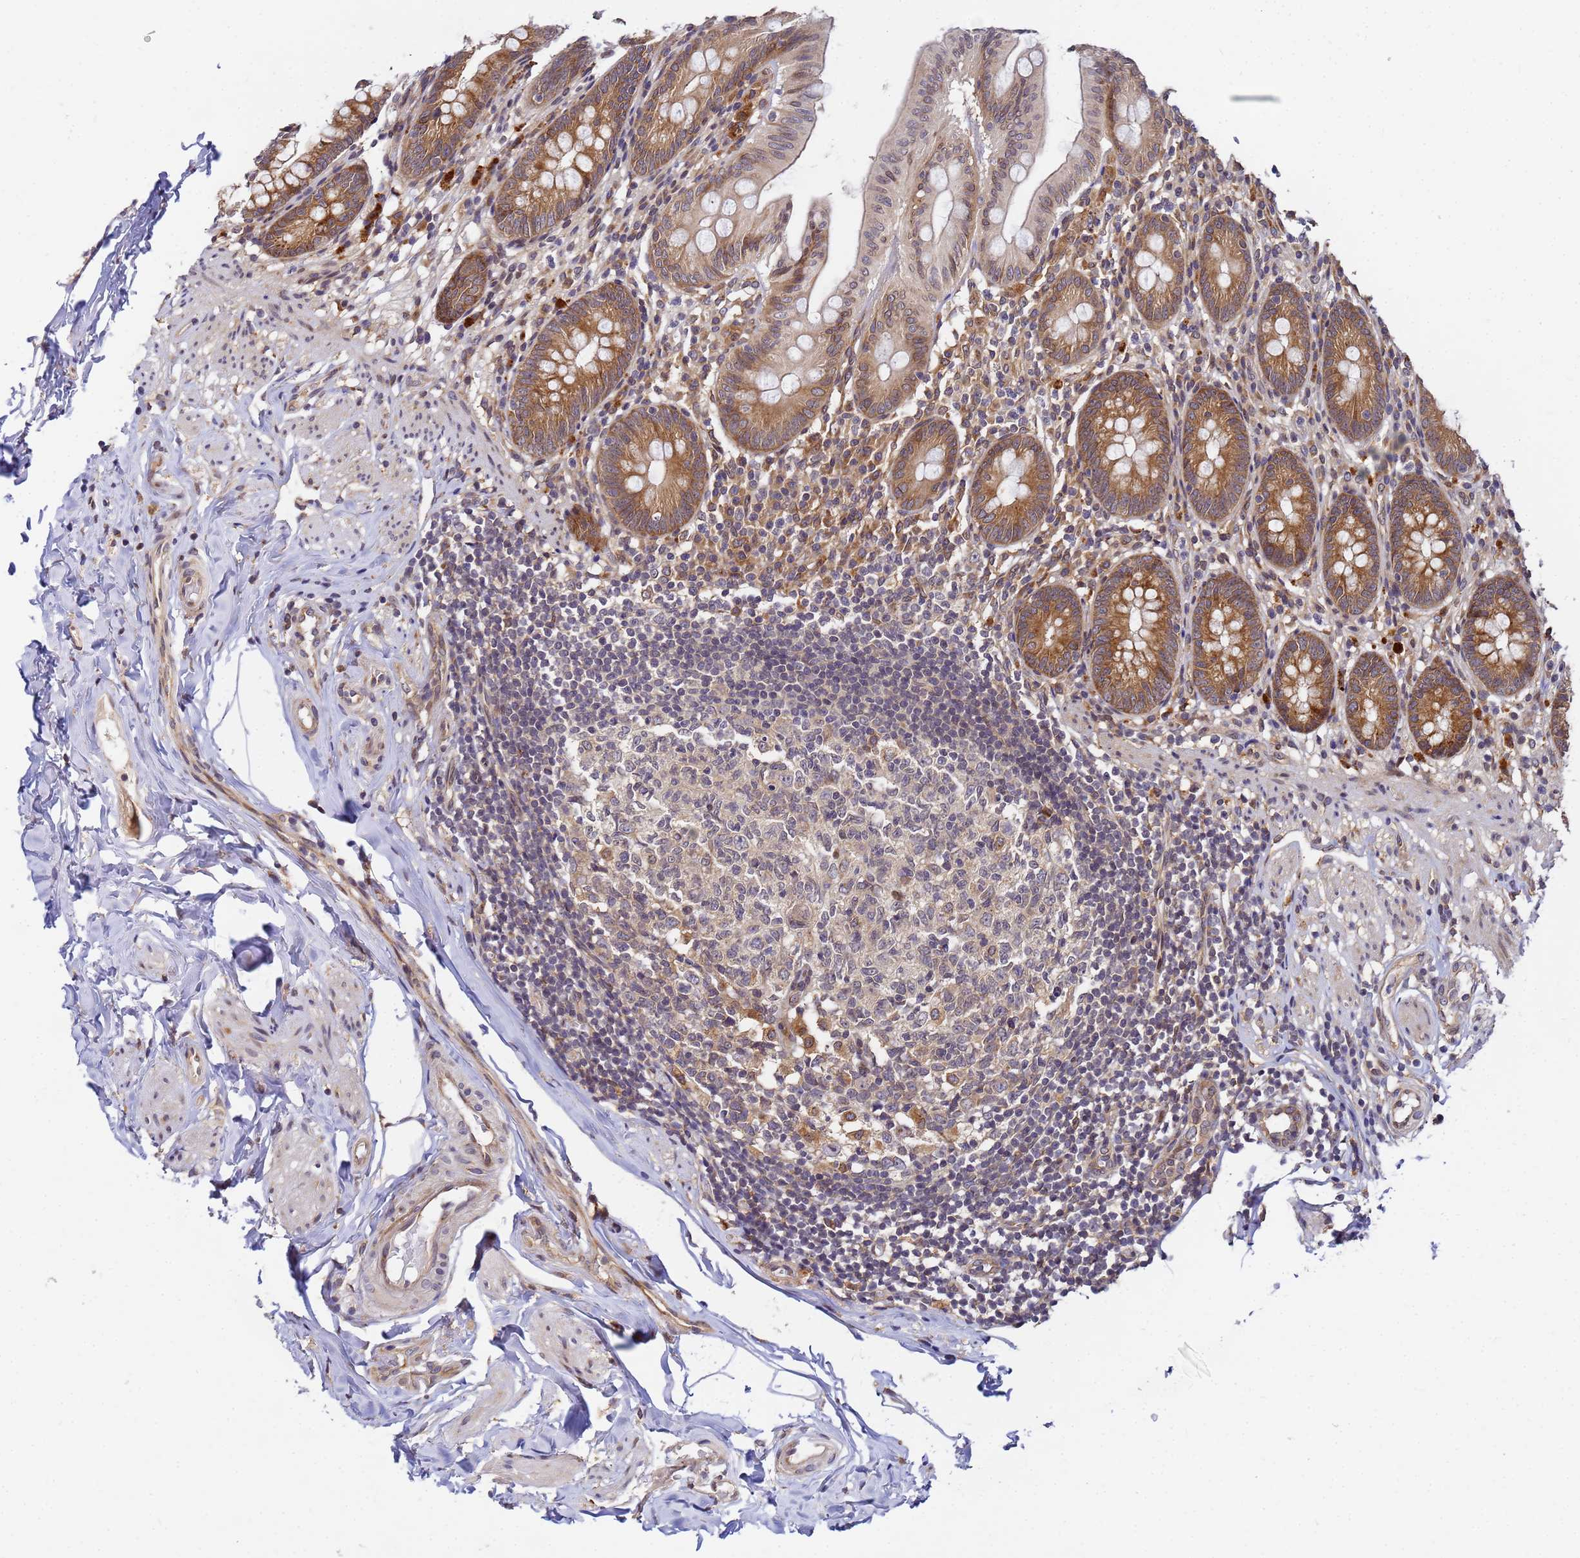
{"staining": {"intensity": "moderate", "quantity": ">75%", "location": "cytoplasmic/membranous"}, "tissue": "appendix", "cell_type": "Glandular cells", "image_type": "normal", "snomed": [{"axis": "morphology", "description": "Normal tissue, NOS"}, {"axis": "topography", "description": "Appendix"}], "caption": "Appendix stained for a protein (brown) displays moderate cytoplasmic/membranous positive staining in about >75% of glandular cells.", "gene": "UNC93B1", "patient": {"sex": "male", "age": 55}}